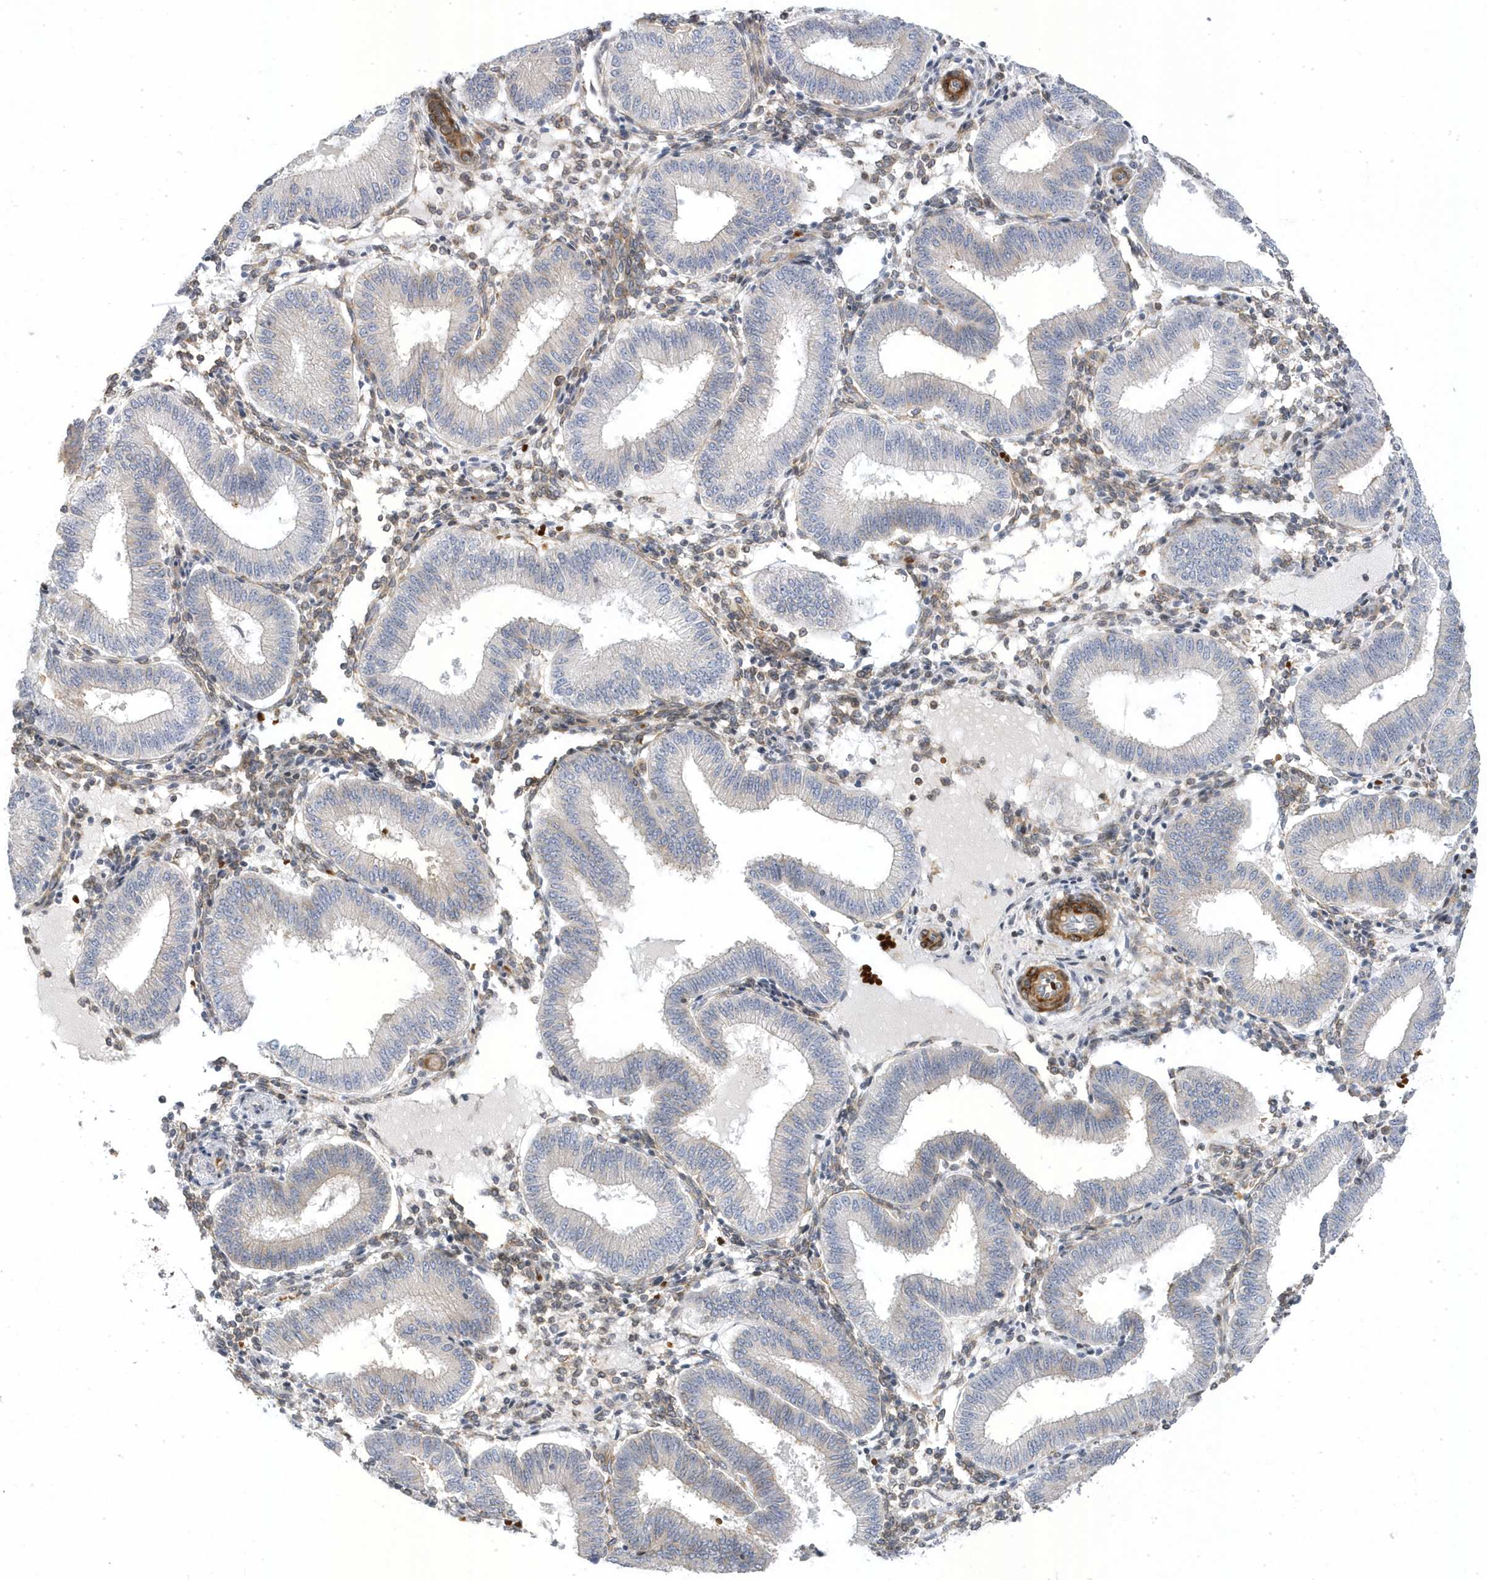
{"staining": {"intensity": "moderate", "quantity": "25%-75%", "location": "cytoplasmic/membranous"}, "tissue": "endometrium", "cell_type": "Cells in endometrial stroma", "image_type": "normal", "snomed": [{"axis": "morphology", "description": "Normal tissue, NOS"}, {"axis": "topography", "description": "Endometrium"}], "caption": "IHC (DAB) staining of benign endometrium shows moderate cytoplasmic/membranous protein staining in approximately 25%-75% of cells in endometrial stroma.", "gene": "MAP7D3", "patient": {"sex": "female", "age": 39}}